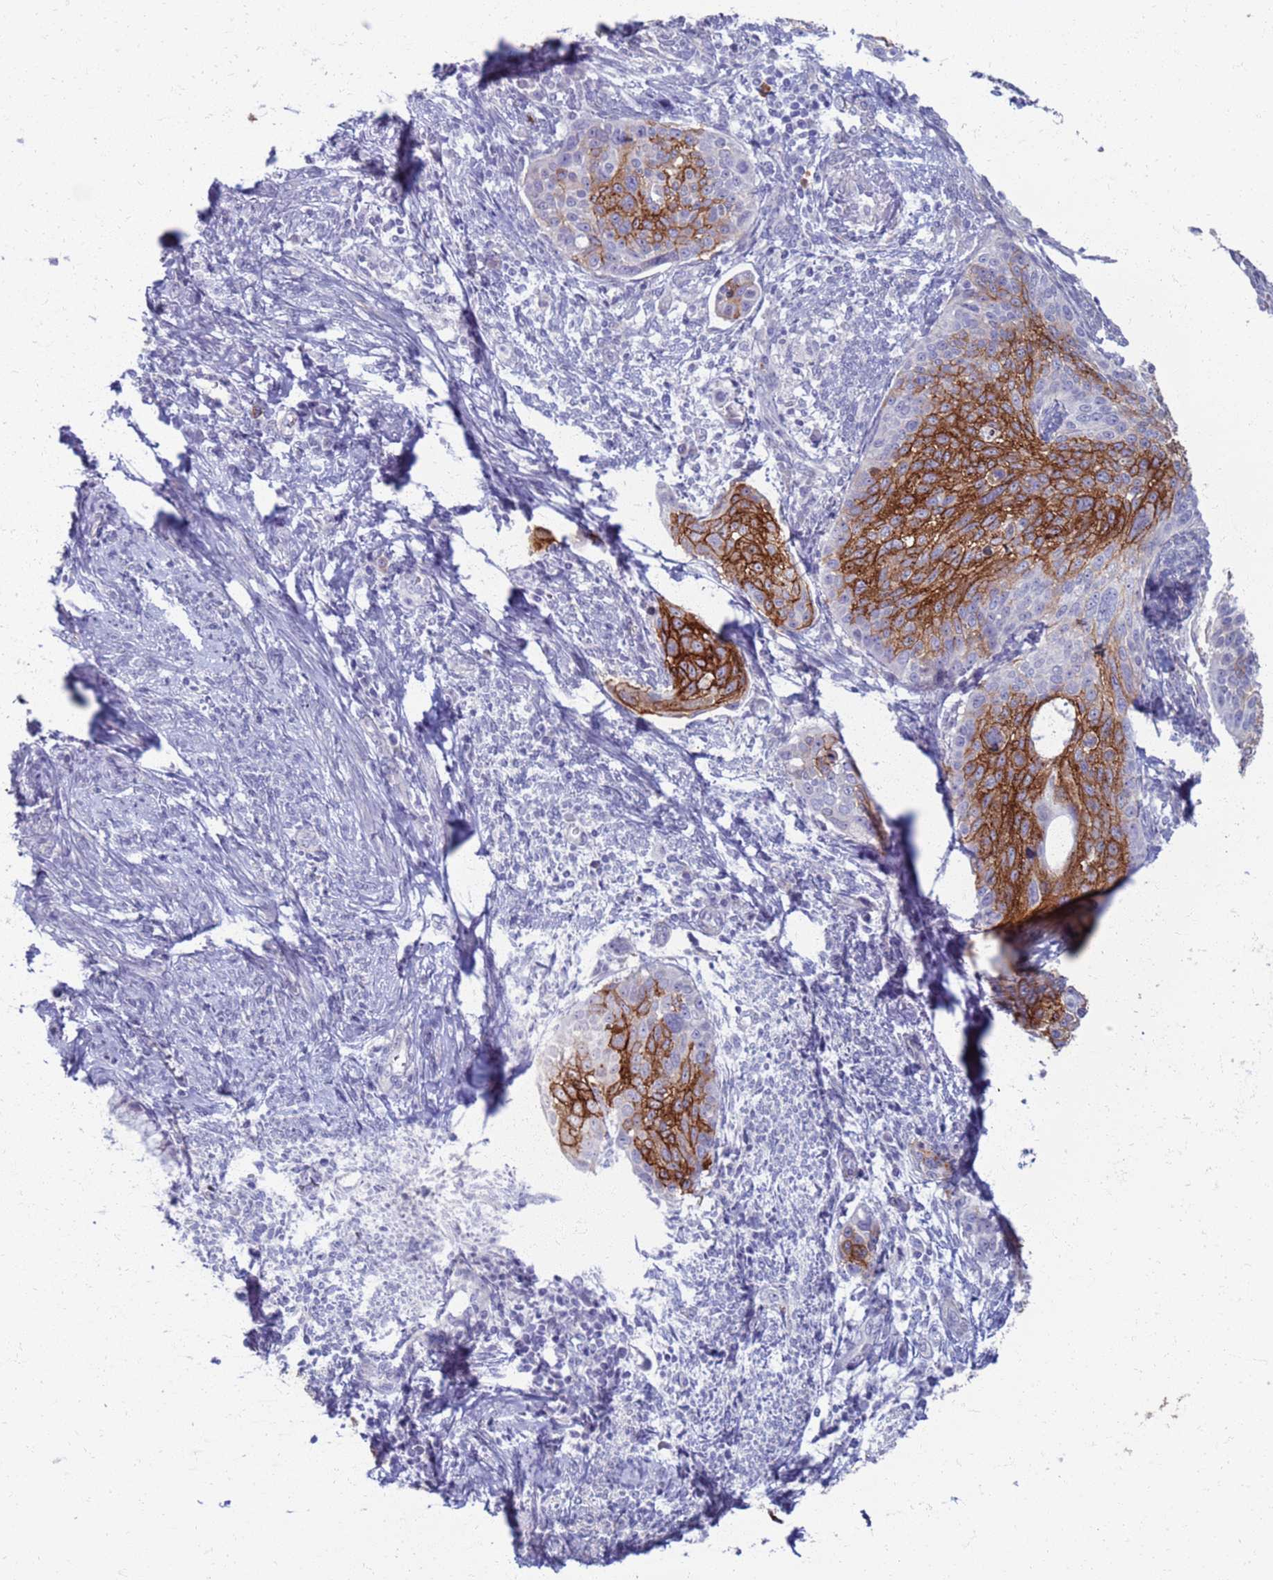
{"staining": {"intensity": "strong", "quantity": "25%-75%", "location": "cytoplasmic/membranous"}, "tissue": "cervical cancer", "cell_type": "Tumor cells", "image_type": "cancer", "snomed": [{"axis": "morphology", "description": "Squamous cell carcinoma, NOS"}, {"axis": "topography", "description": "Cervix"}], "caption": "DAB immunohistochemical staining of cervical squamous cell carcinoma shows strong cytoplasmic/membranous protein expression in about 25%-75% of tumor cells.", "gene": "CLCA2", "patient": {"sex": "female", "age": 70}}